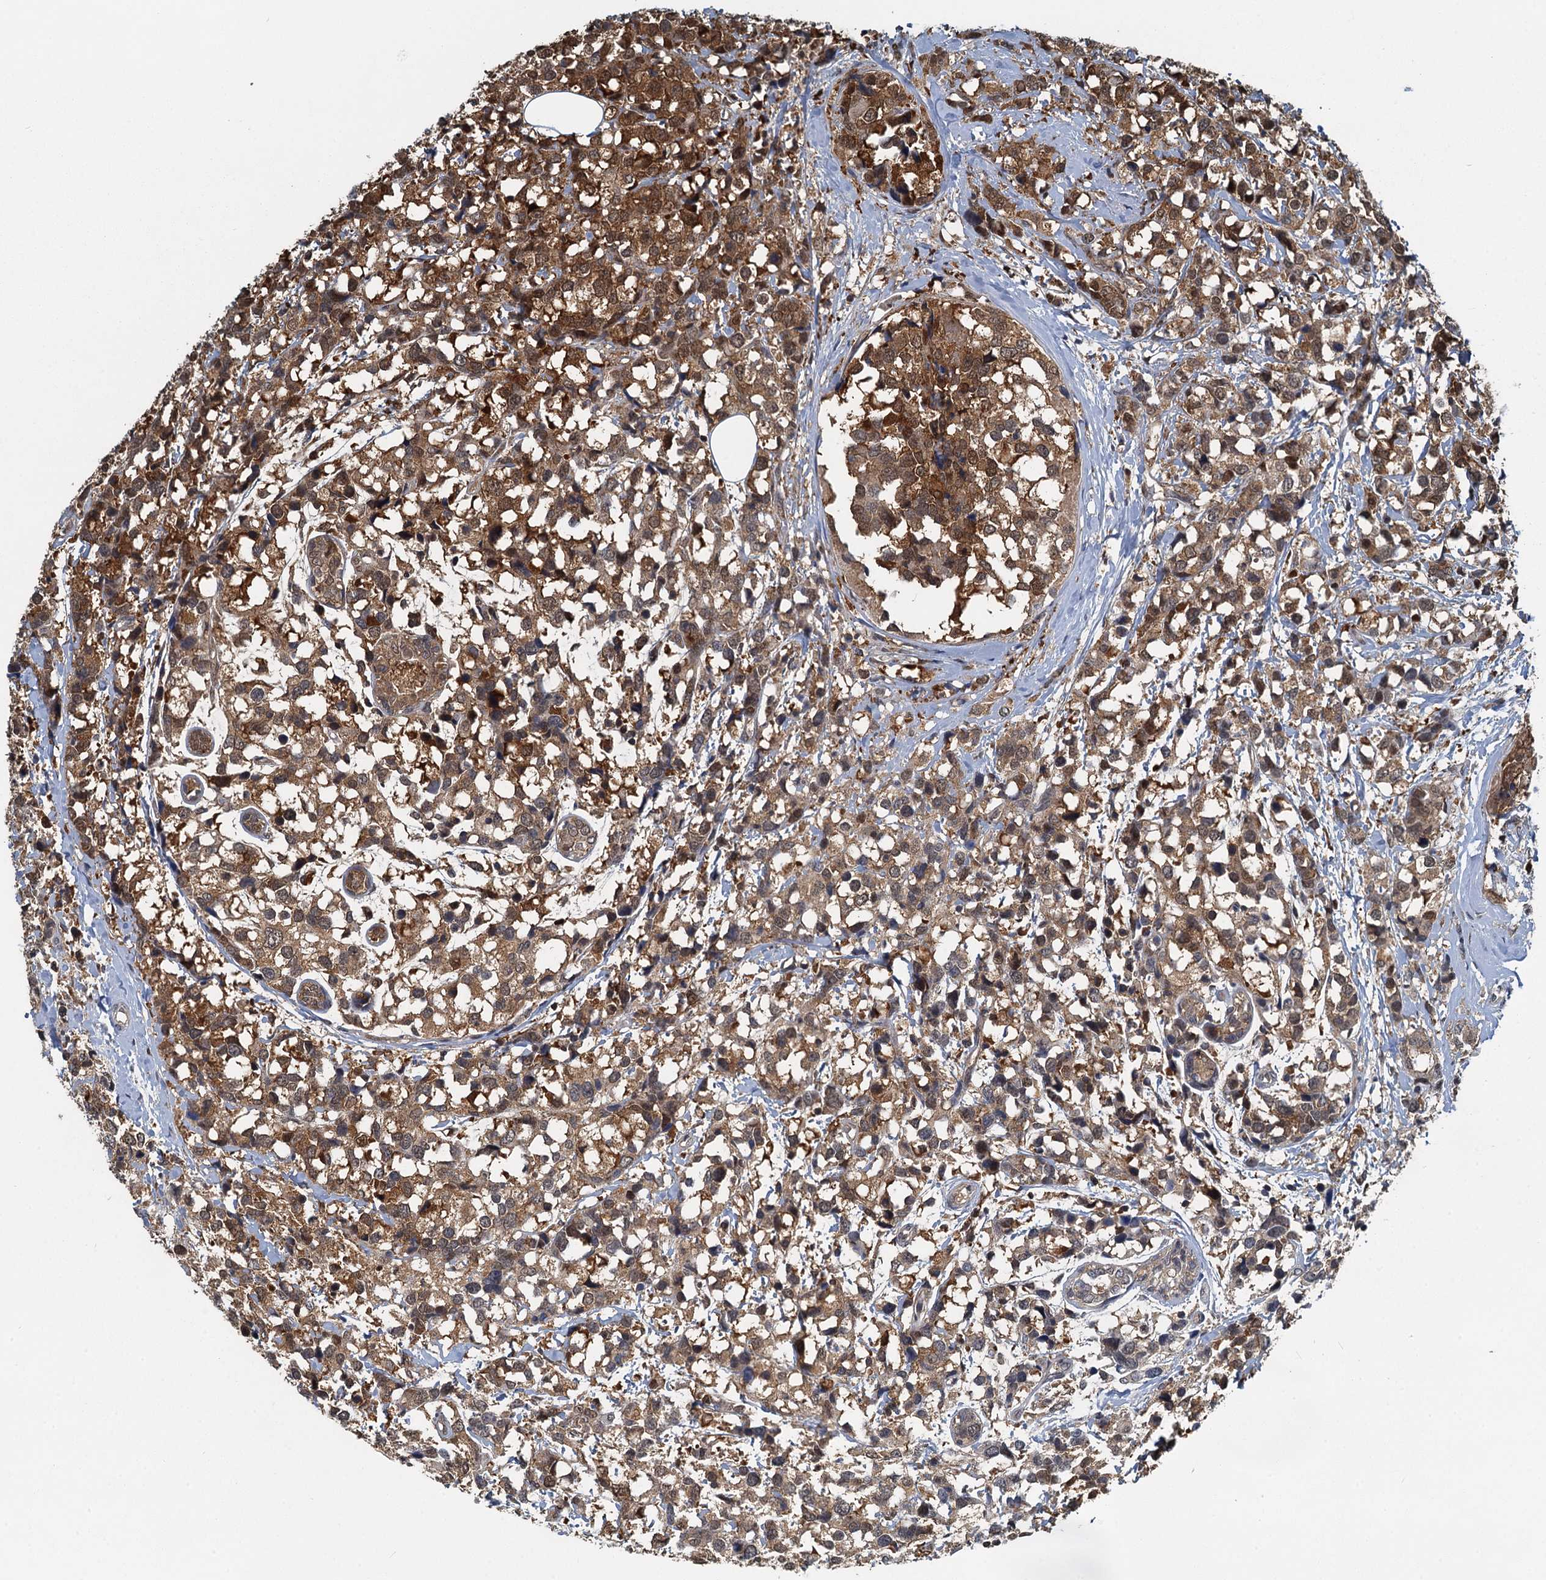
{"staining": {"intensity": "moderate", "quantity": ">75%", "location": "cytoplasmic/membranous,nuclear"}, "tissue": "breast cancer", "cell_type": "Tumor cells", "image_type": "cancer", "snomed": [{"axis": "morphology", "description": "Lobular carcinoma"}, {"axis": "topography", "description": "Breast"}], "caption": "DAB (3,3'-diaminobenzidine) immunohistochemical staining of human lobular carcinoma (breast) reveals moderate cytoplasmic/membranous and nuclear protein expression in approximately >75% of tumor cells.", "gene": "GPI", "patient": {"sex": "female", "age": 59}}